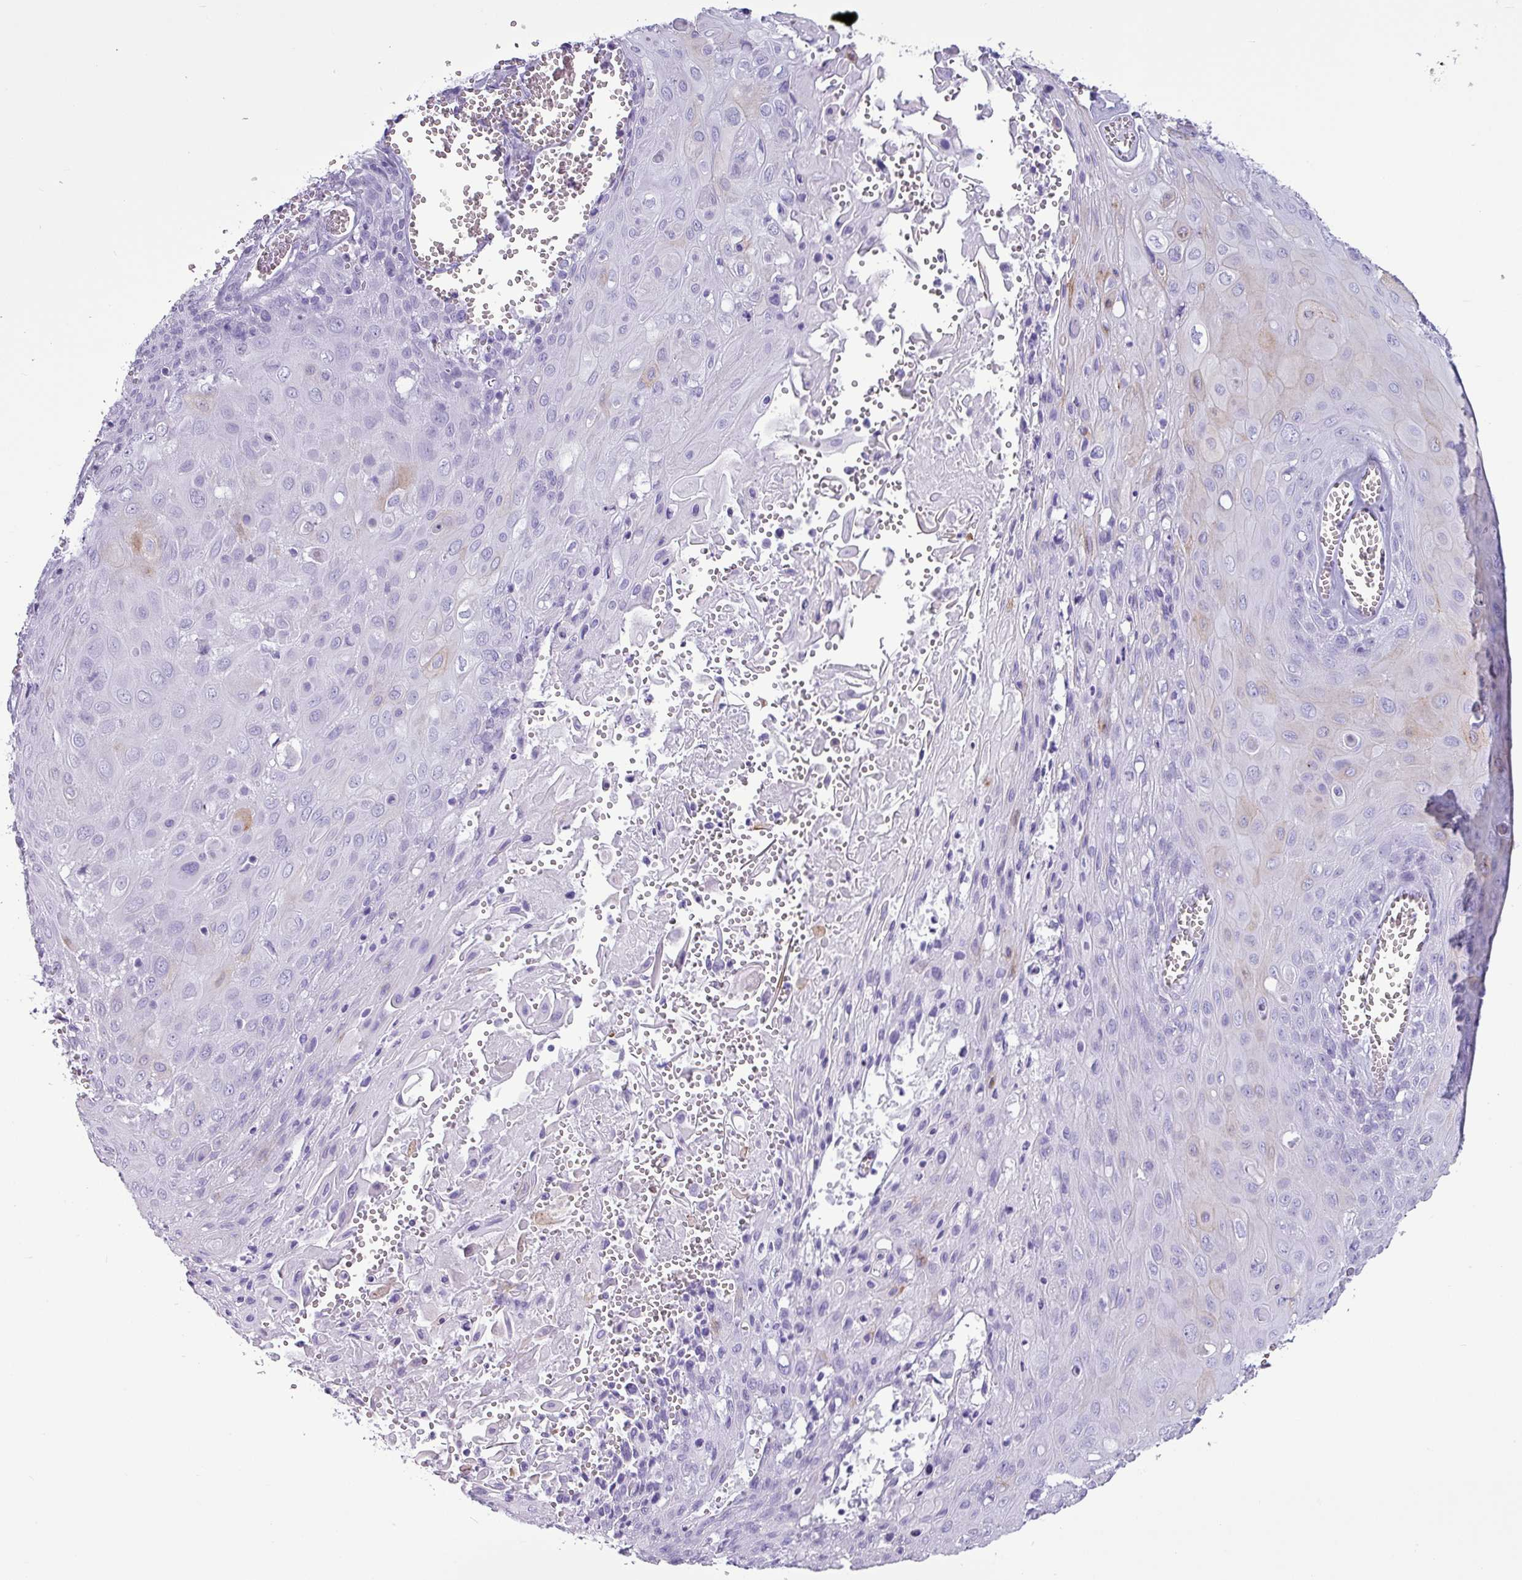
{"staining": {"intensity": "moderate", "quantity": "<25%", "location": "cytoplasmic/membranous"}, "tissue": "cervical cancer", "cell_type": "Tumor cells", "image_type": "cancer", "snomed": [{"axis": "morphology", "description": "Squamous cell carcinoma, NOS"}, {"axis": "topography", "description": "Cervix"}], "caption": "High-magnification brightfield microscopy of squamous cell carcinoma (cervical) stained with DAB (3,3'-diaminobenzidine) (brown) and counterstained with hematoxylin (blue). tumor cells exhibit moderate cytoplasmic/membranous expression is present in approximately<25% of cells.", "gene": "AMY1B", "patient": {"sex": "female", "age": 39}}